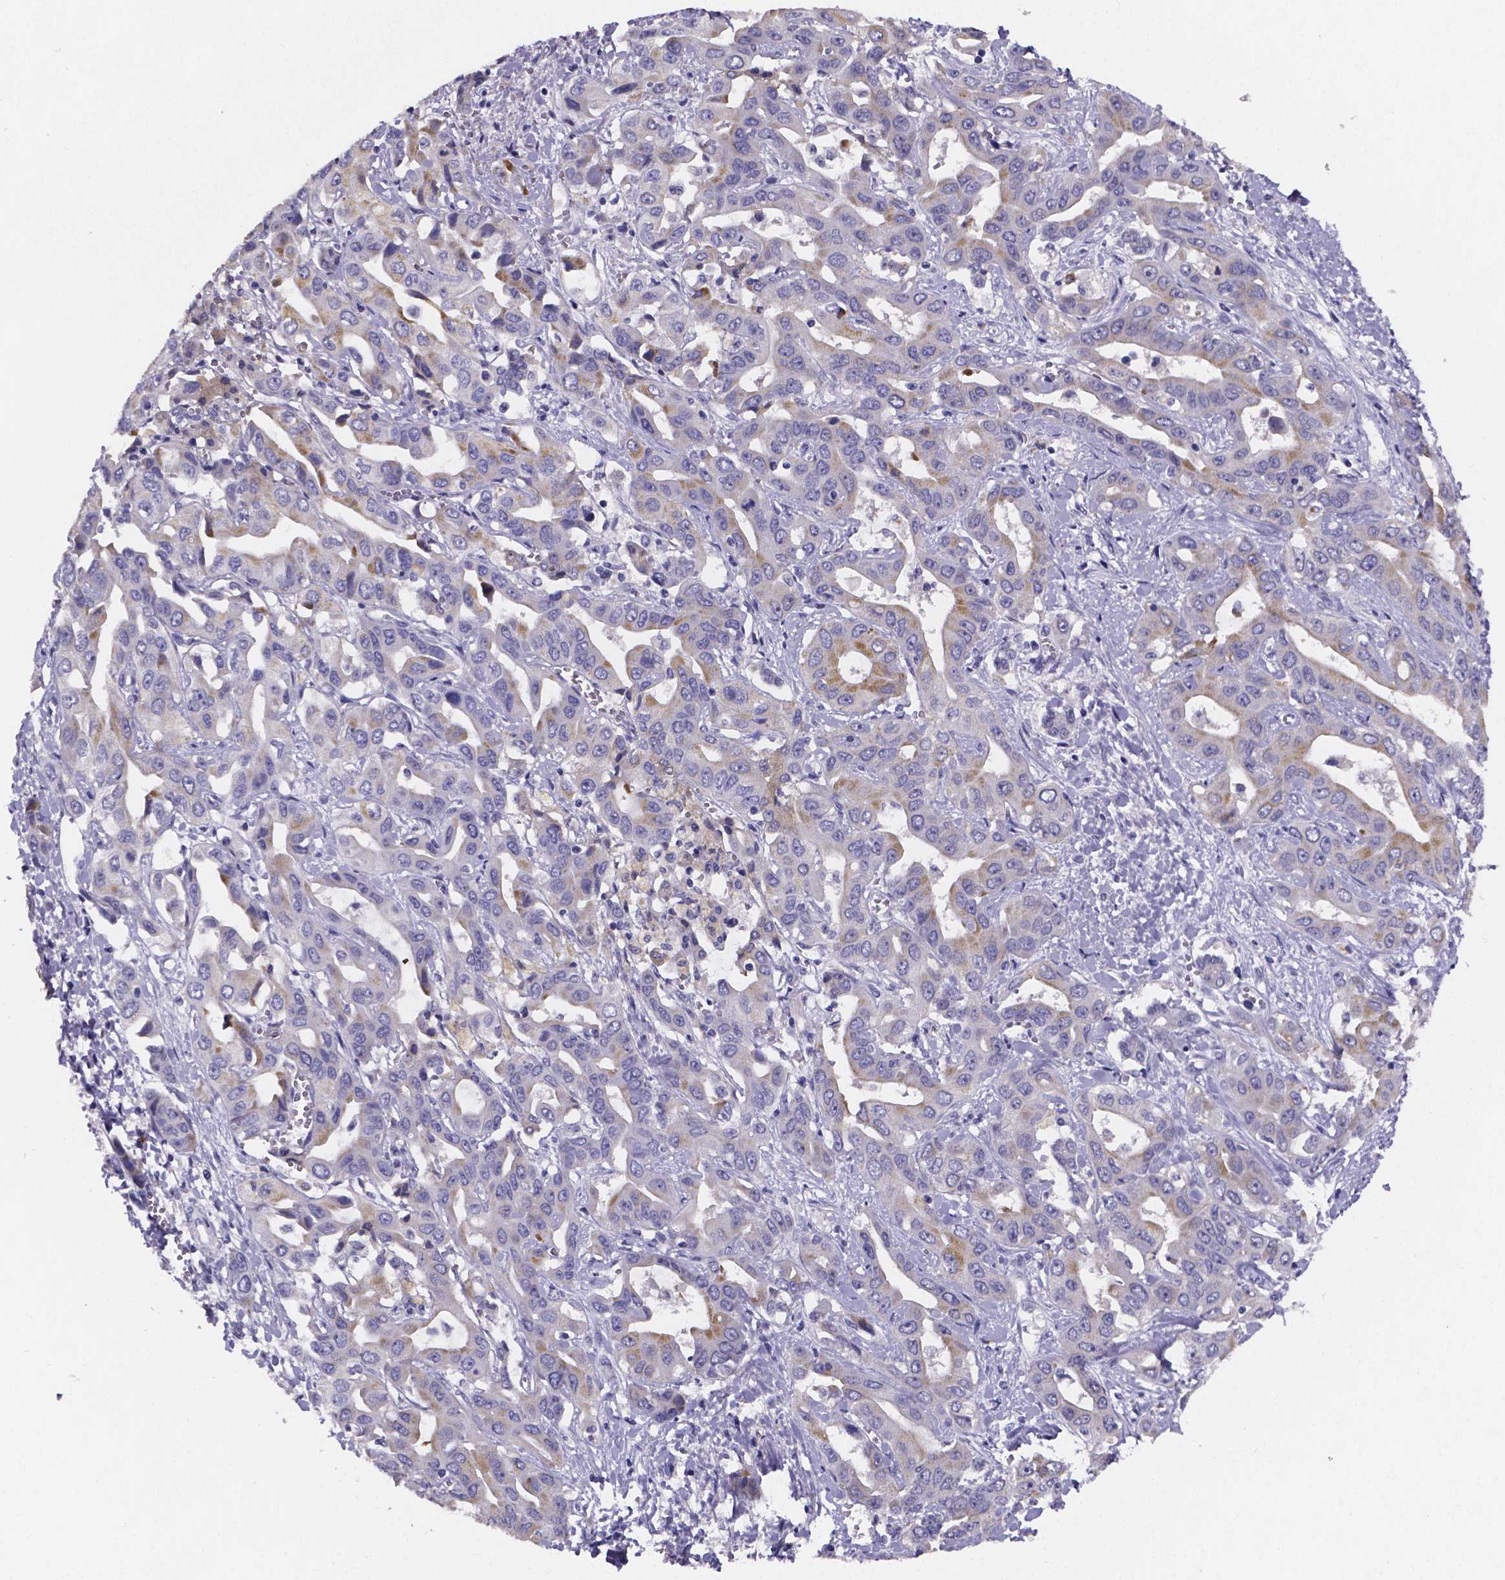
{"staining": {"intensity": "moderate", "quantity": "<25%", "location": "cytoplasmic/membranous"}, "tissue": "liver cancer", "cell_type": "Tumor cells", "image_type": "cancer", "snomed": [{"axis": "morphology", "description": "Cholangiocarcinoma"}, {"axis": "topography", "description": "Liver"}], "caption": "This micrograph exhibits immunohistochemistry (IHC) staining of human liver cancer (cholangiocarcinoma), with low moderate cytoplasmic/membranous expression in about <25% of tumor cells.", "gene": "PAH", "patient": {"sex": "female", "age": 52}}